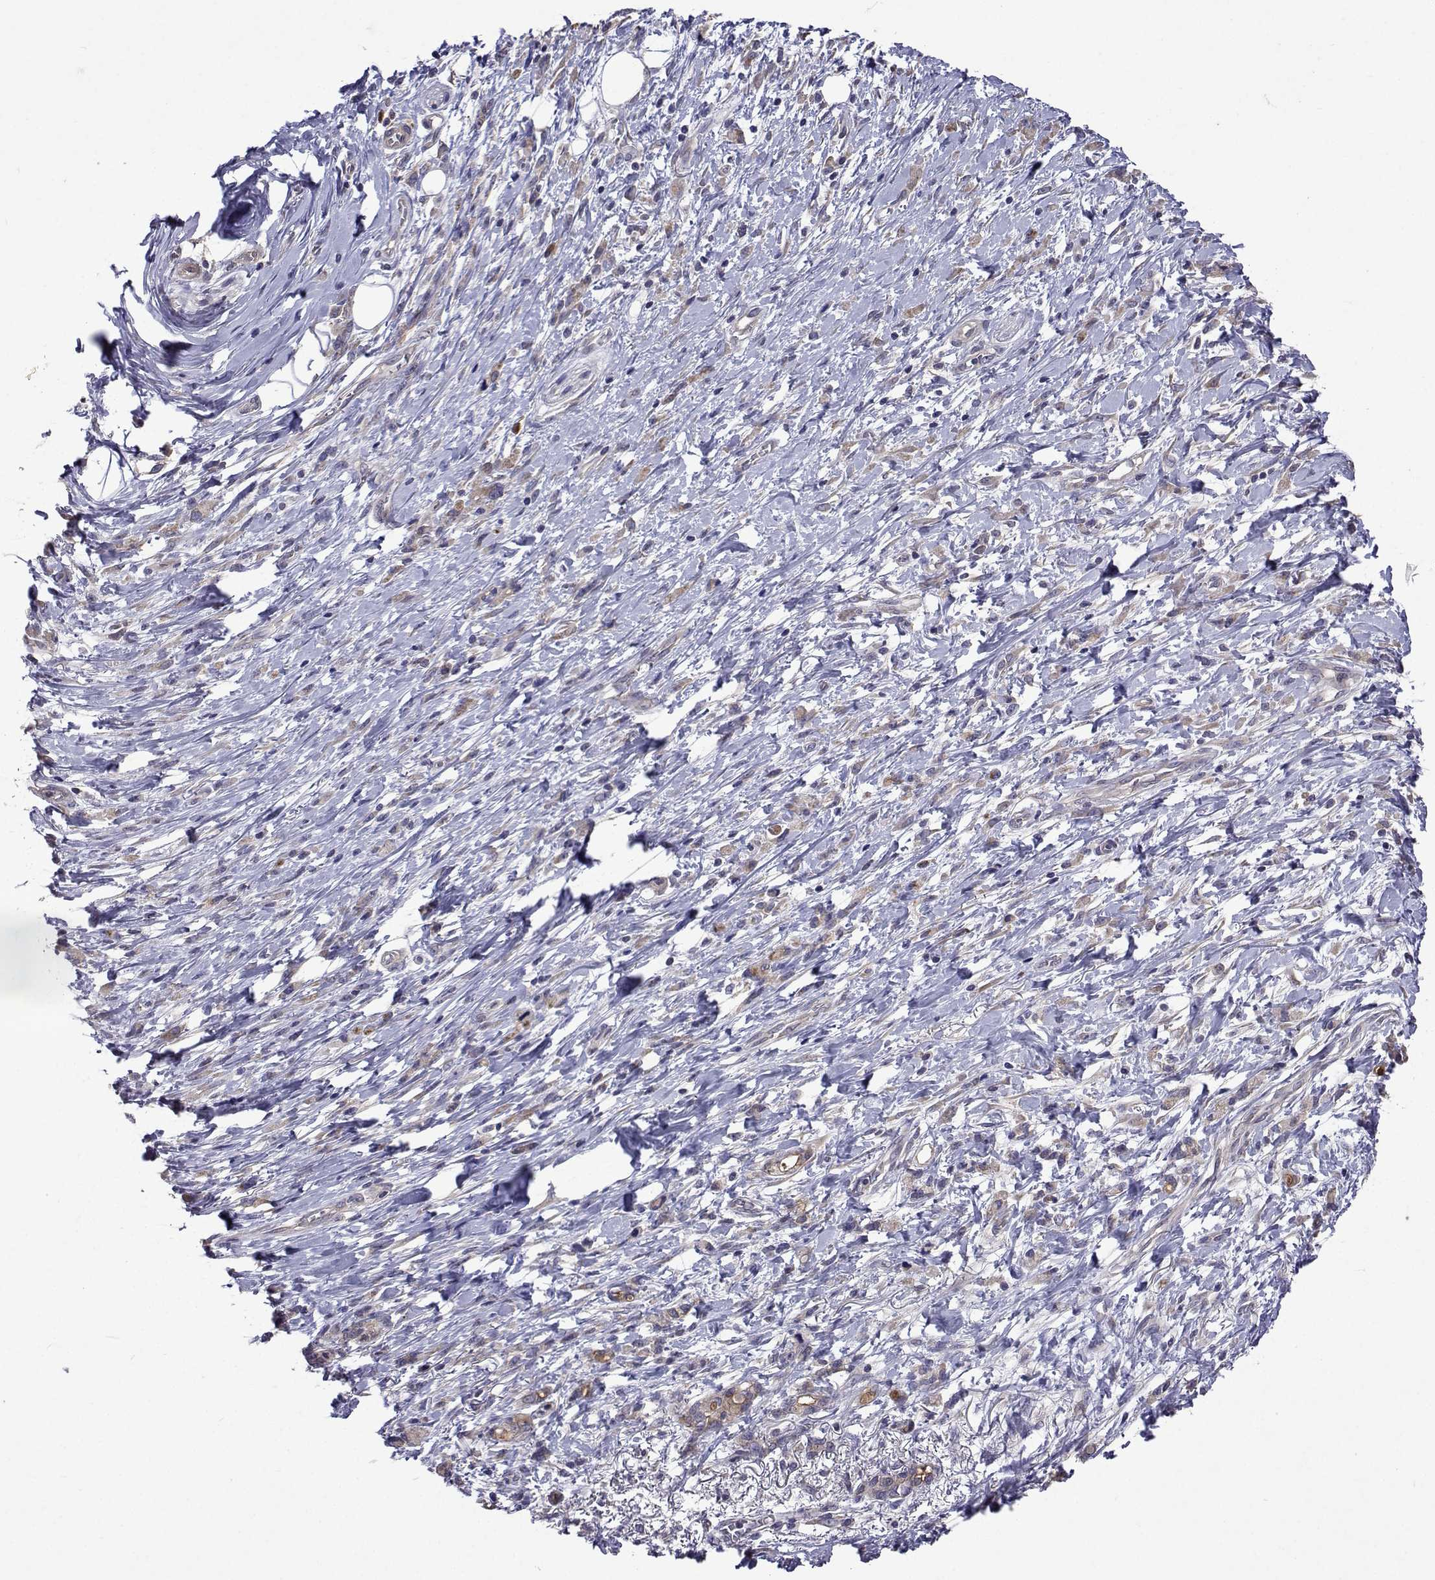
{"staining": {"intensity": "weak", "quantity": ">75%", "location": "cytoplasmic/membranous"}, "tissue": "stomach cancer", "cell_type": "Tumor cells", "image_type": "cancer", "snomed": [{"axis": "morphology", "description": "Adenocarcinoma, NOS"}, {"axis": "topography", "description": "Stomach"}], "caption": "Immunohistochemistry histopathology image of human adenocarcinoma (stomach) stained for a protein (brown), which demonstrates low levels of weak cytoplasmic/membranous staining in approximately >75% of tumor cells.", "gene": "TARBP2", "patient": {"sex": "female", "age": 84}}